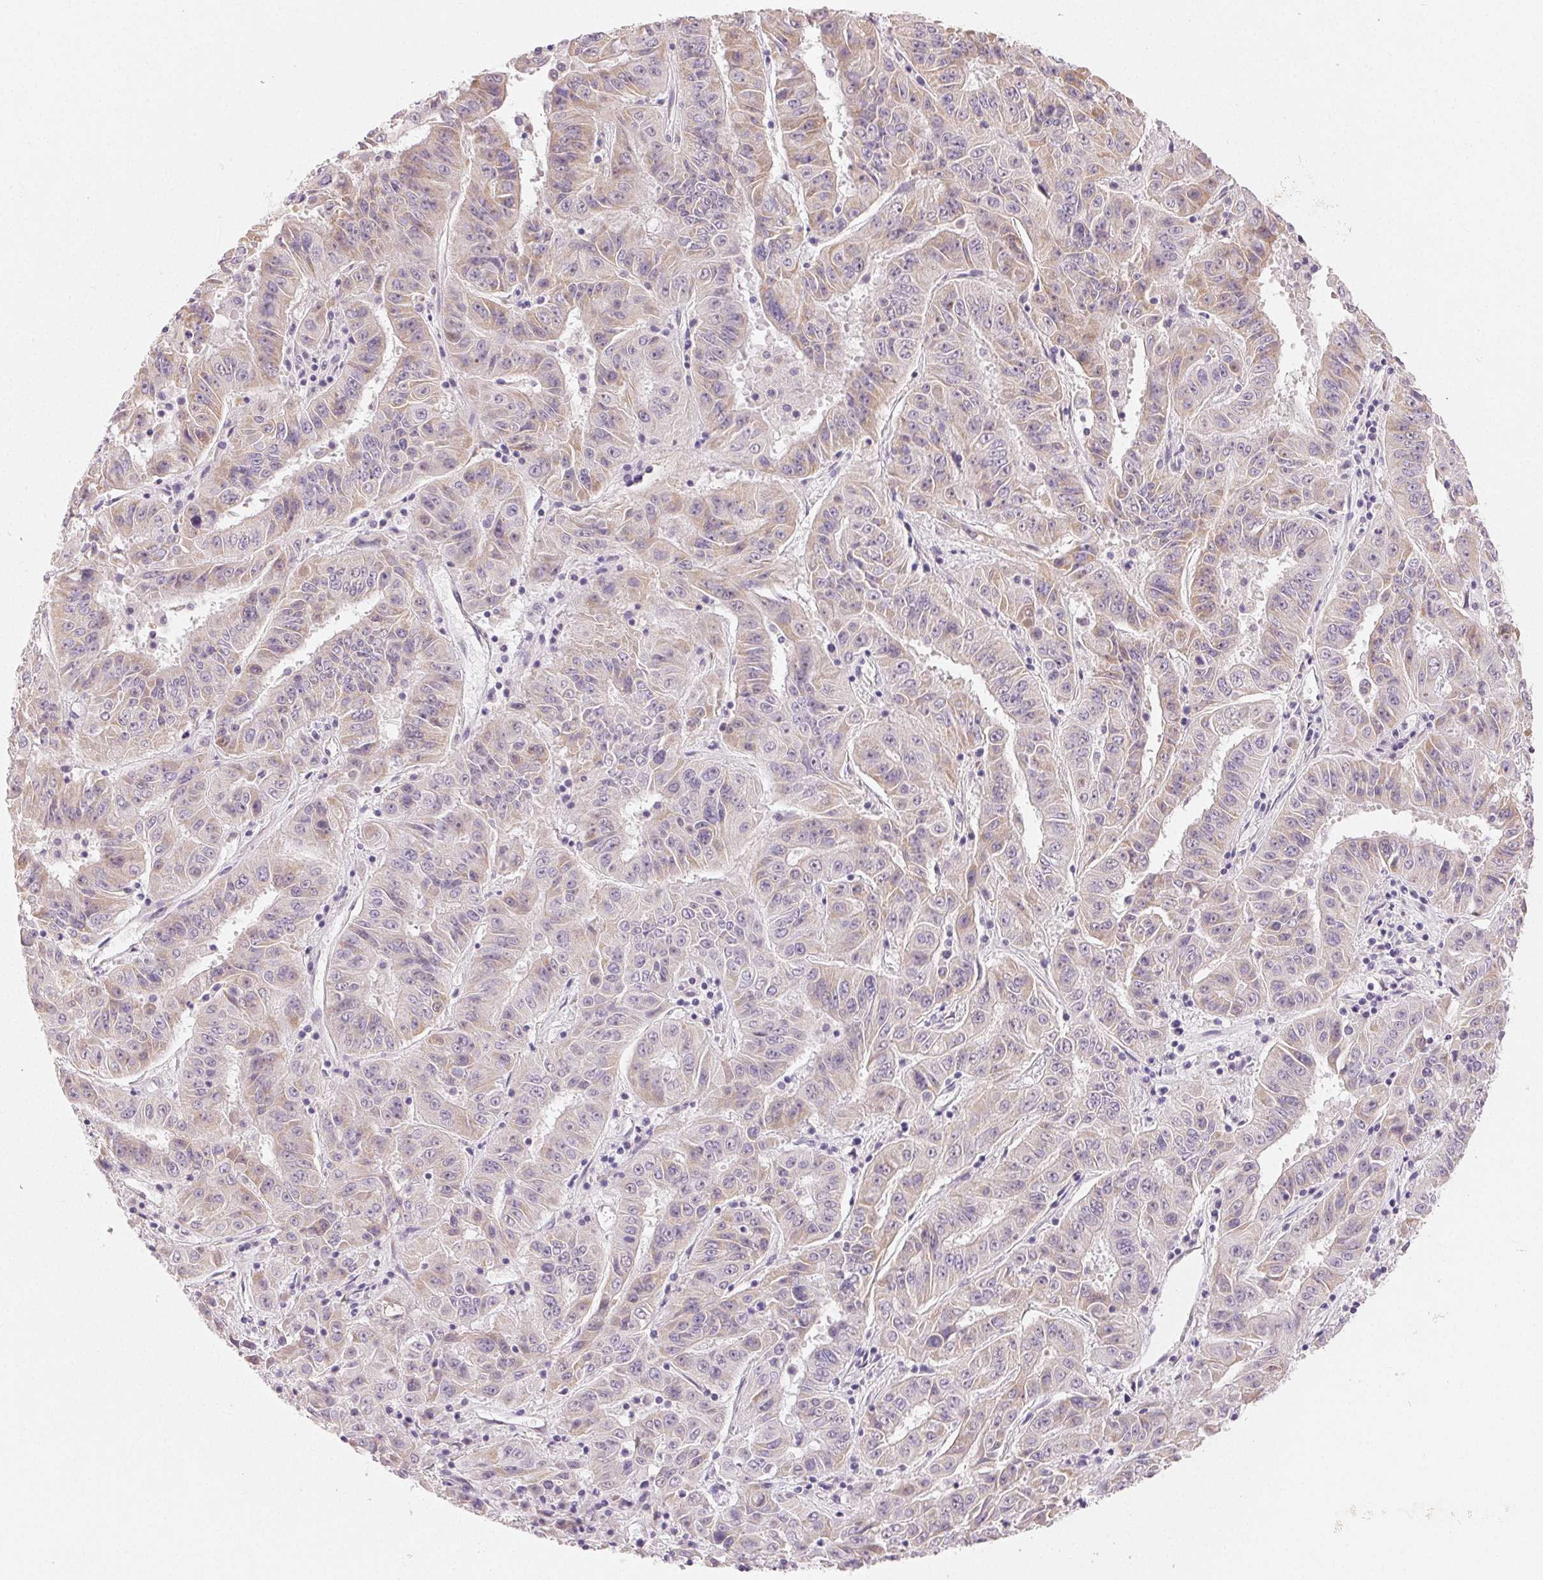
{"staining": {"intensity": "weak", "quantity": "<25%", "location": "cytoplasmic/membranous"}, "tissue": "pancreatic cancer", "cell_type": "Tumor cells", "image_type": "cancer", "snomed": [{"axis": "morphology", "description": "Adenocarcinoma, NOS"}, {"axis": "topography", "description": "Pancreas"}], "caption": "Tumor cells are negative for brown protein staining in adenocarcinoma (pancreatic). Brightfield microscopy of IHC stained with DAB (3,3'-diaminobenzidine) (brown) and hematoxylin (blue), captured at high magnification.", "gene": "MYBL1", "patient": {"sex": "male", "age": 63}}